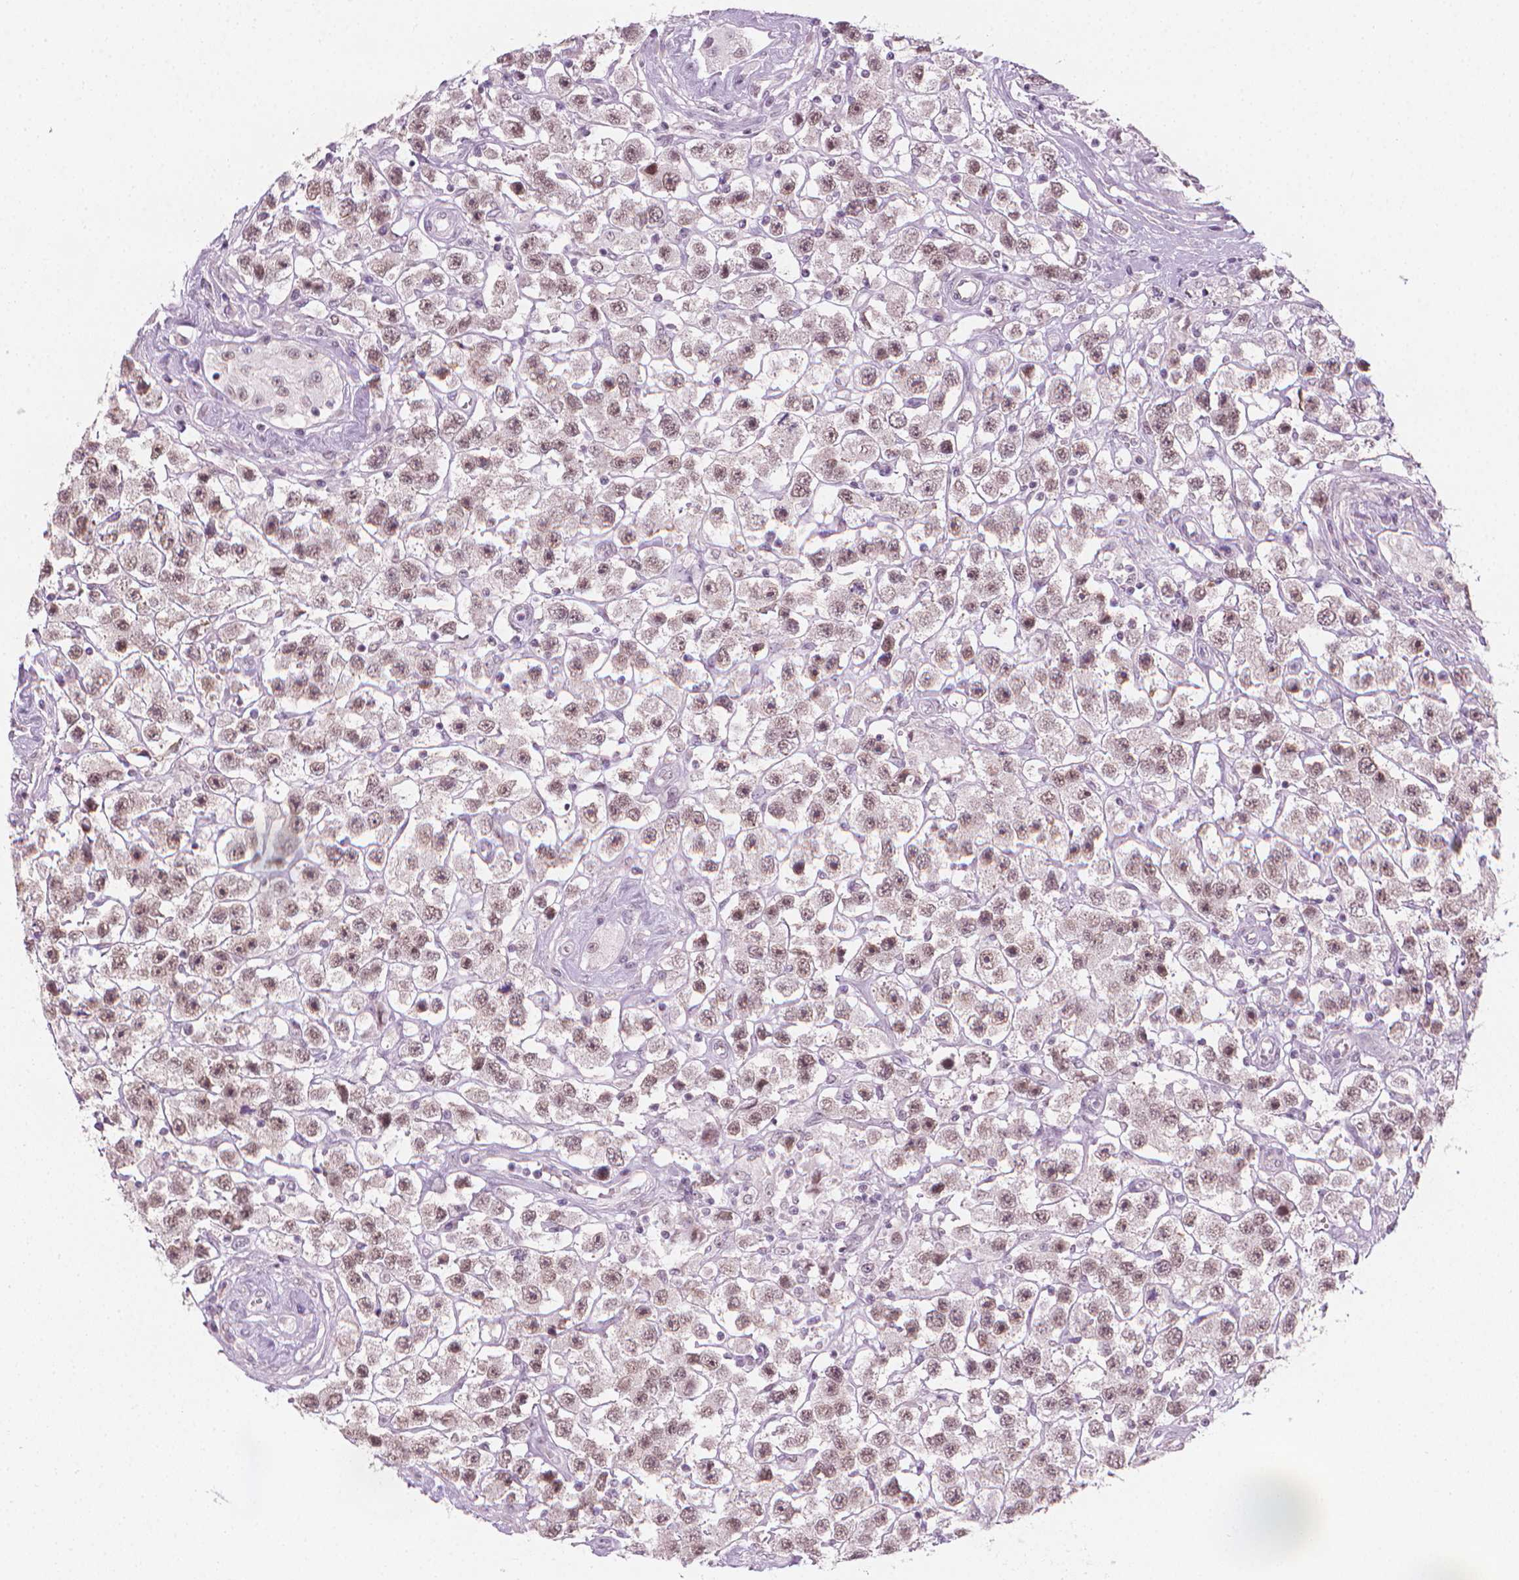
{"staining": {"intensity": "weak", "quantity": "25%-75%", "location": "nuclear"}, "tissue": "testis cancer", "cell_type": "Tumor cells", "image_type": "cancer", "snomed": [{"axis": "morphology", "description": "Seminoma, NOS"}, {"axis": "topography", "description": "Testis"}], "caption": "Immunohistochemistry (DAB) staining of testis seminoma displays weak nuclear protein positivity in about 25%-75% of tumor cells.", "gene": "CDKN1C", "patient": {"sex": "male", "age": 45}}